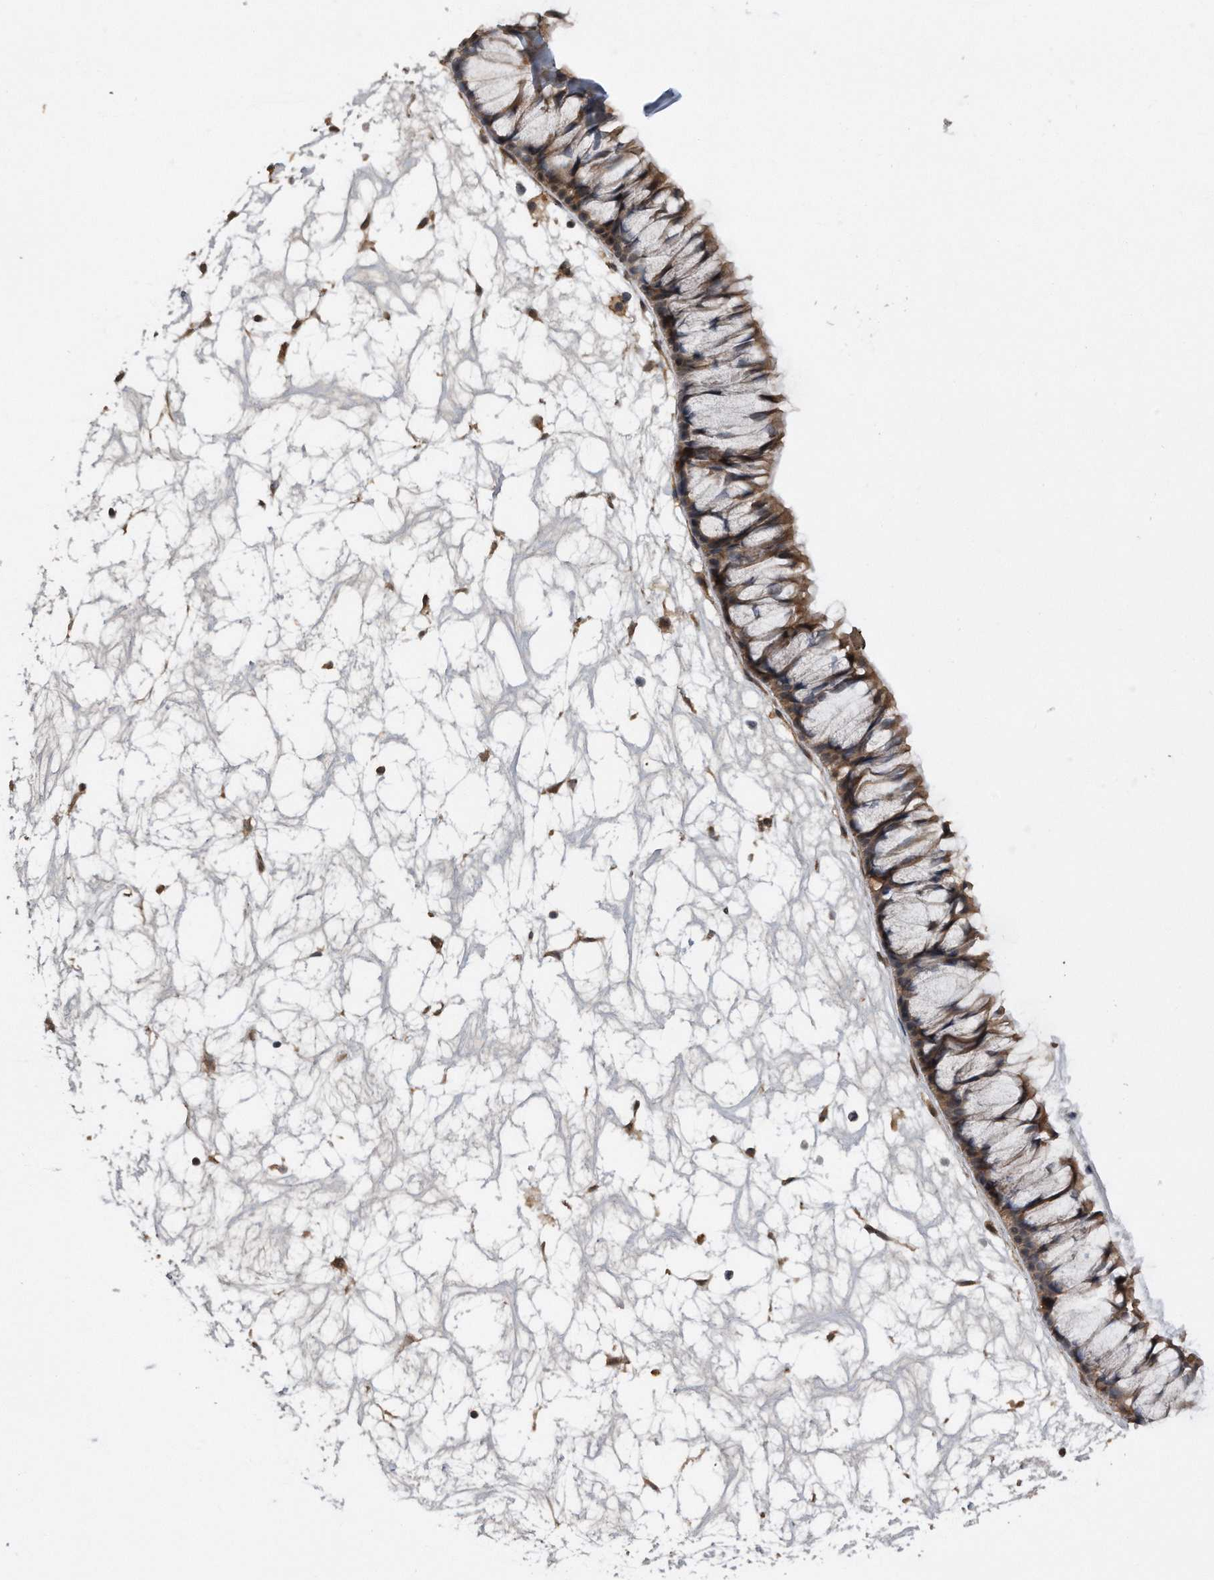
{"staining": {"intensity": "moderate", "quantity": ">75%", "location": "cytoplasmic/membranous"}, "tissue": "nasopharynx", "cell_type": "Respiratory epithelial cells", "image_type": "normal", "snomed": [{"axis": "morphology", "description": "Normal tissue, NOS"}, {"axis": "topography", "description": "Nasopharynx"}], "caption": "Nasopharynx stained with DAB (3,3'-diaminobenzidine) IHC displays medium levels of moderate cytoplasmic/membranous staining in approximately >75% of respiratory epithelial cells. (DAB = brown stain, brightfield microscopy at high magnification).", "gene": "ZNF79", "patient": {"sex": "male", "age": 64}}